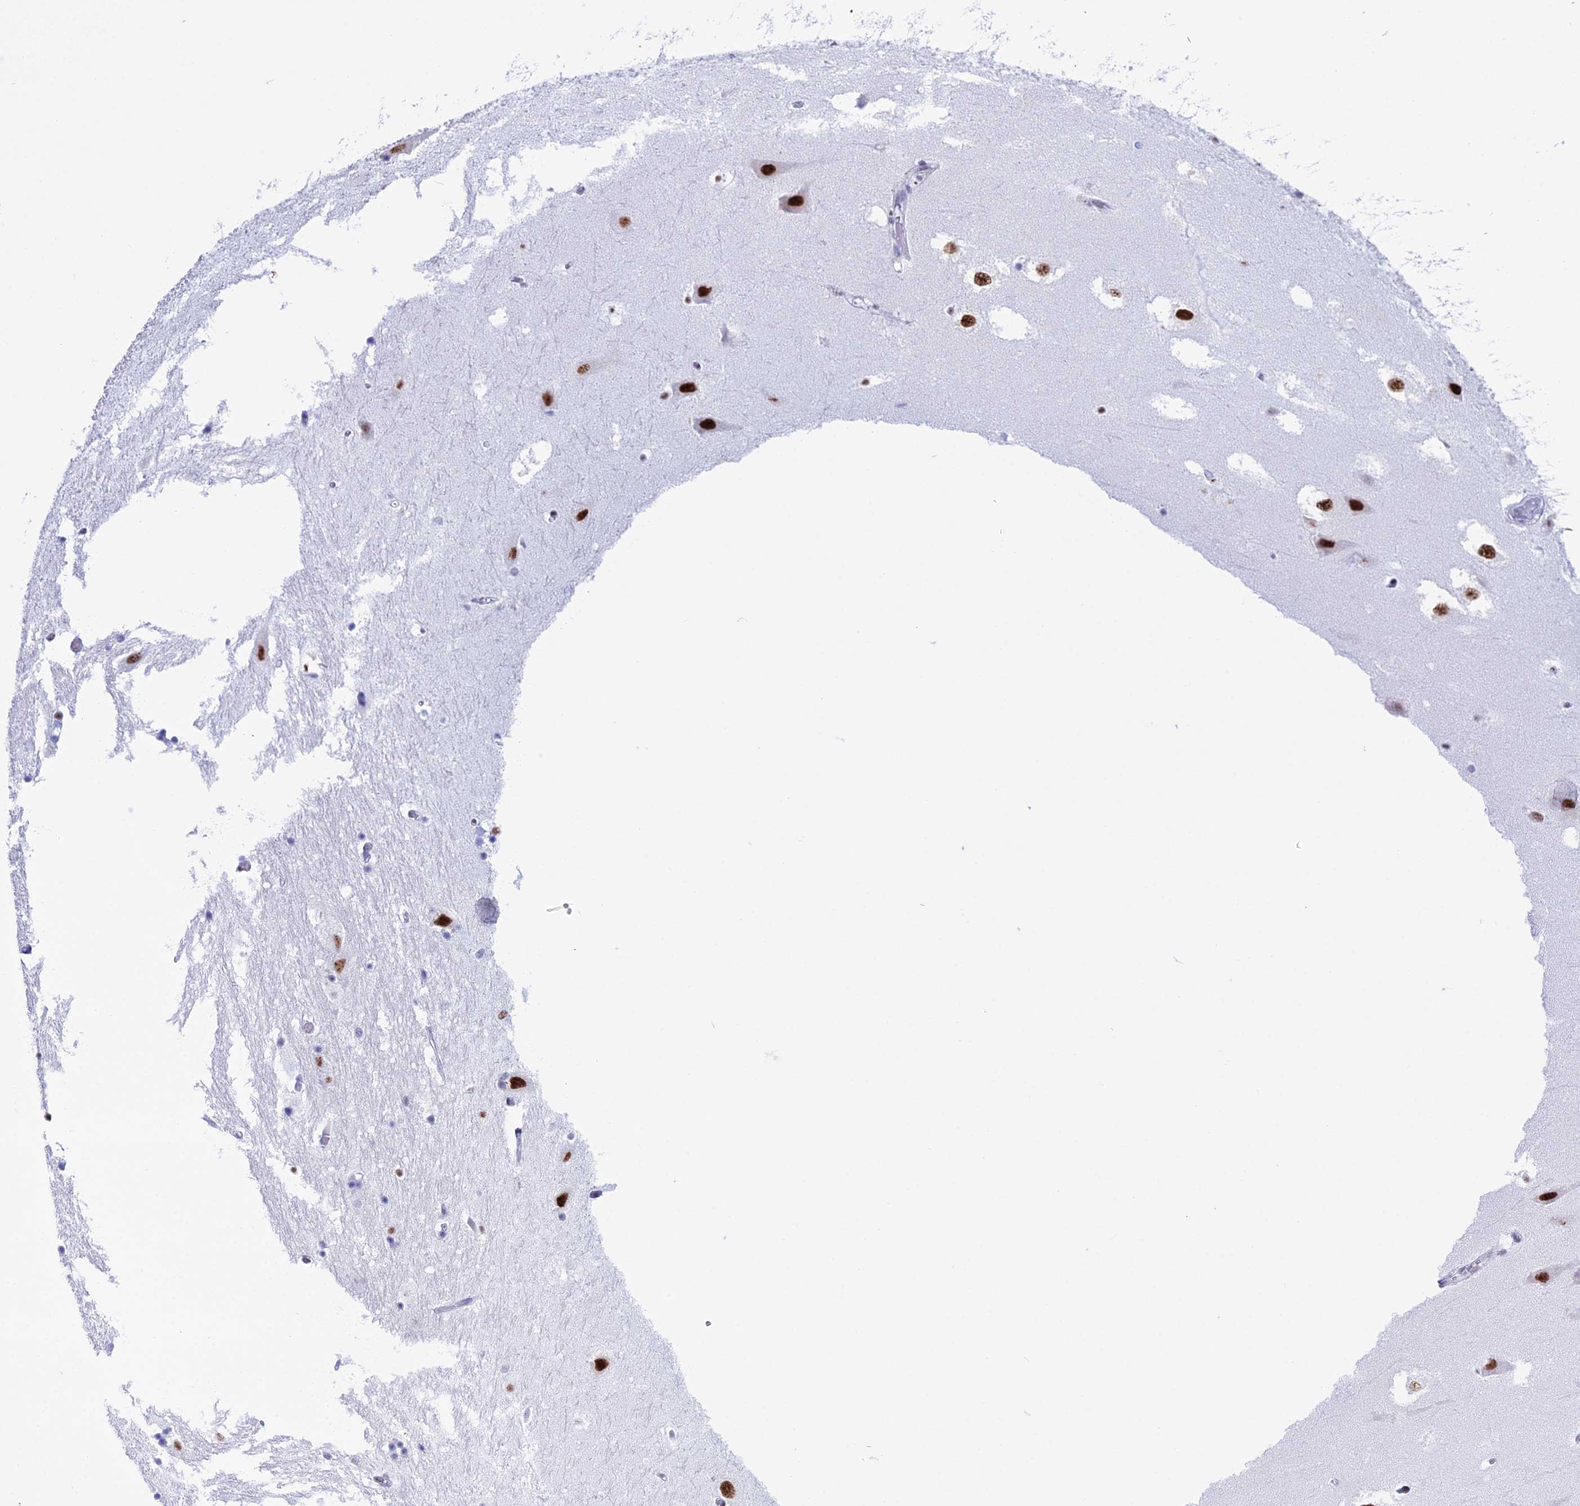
{"staining": {"intensity": "weak", "quantity": "<25%", "location": "nuclear"}, "tissue": "hippocampus", "cell_type": "Glial cells", "image_type": "normal", "snomed": [{"axis": "morphology", "description": "Normal tissue, NOS"}, {"axis": "topography", "description": "Hippocampus"}], "caption": "Immunohistochemical staining of benign human hippocampus demonstrates no significant expression in glial cells. Brightfield microscopy of immunohistochemistry (IHC) stained with DAB (3,3'-diaminobenzidine) (brown) and hematoxylin (blue), captured at high magnification.", "gene": "RNPS1", "patient": {"sex": "female", "age": 52}}